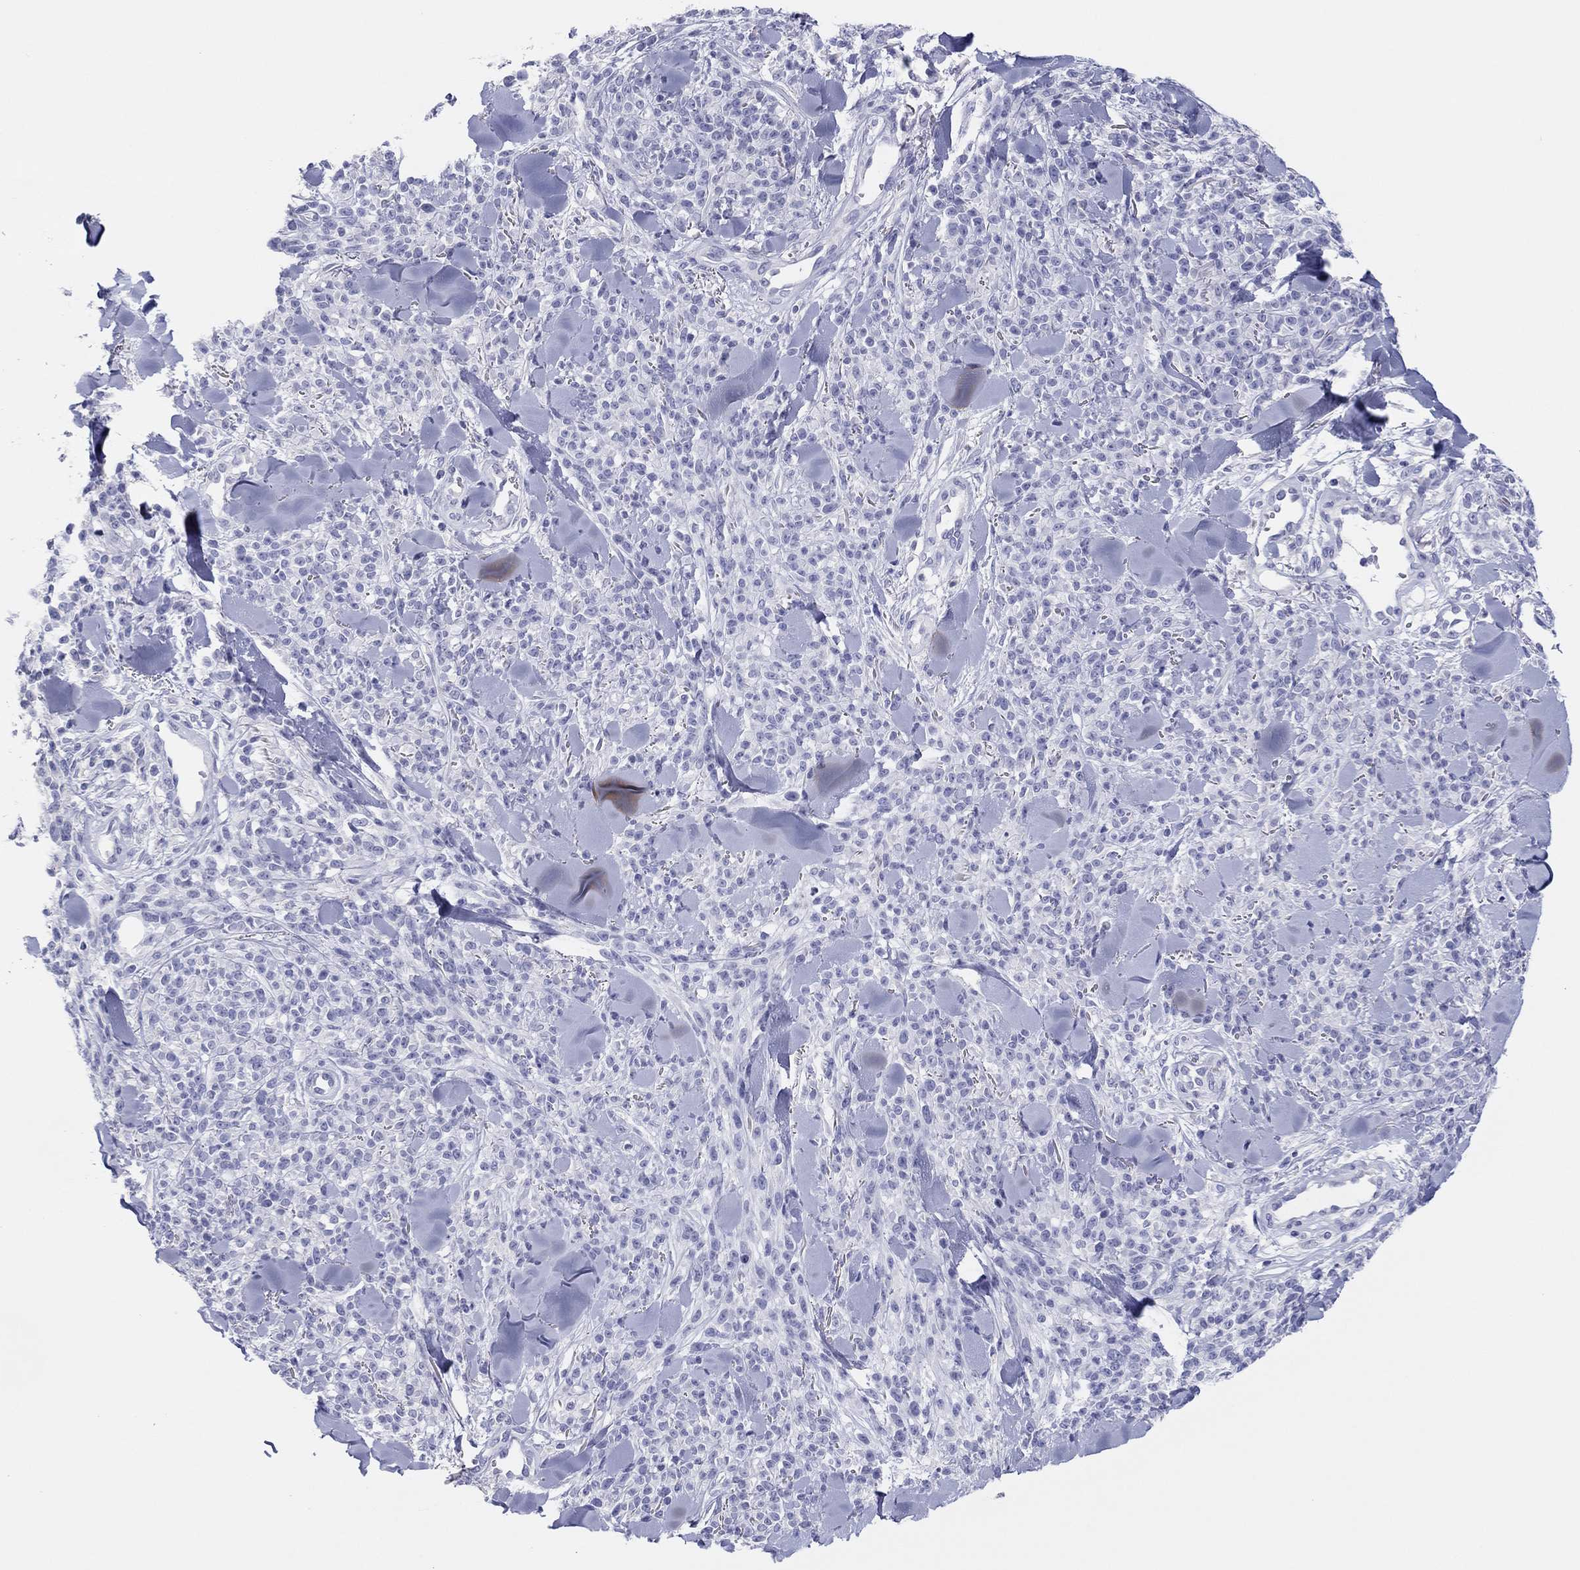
{"staining": {"intensity": "negative", "quantity": "none", "location": "none"}, "tissue": "melanoma", "cell_type": "Tumor cells", "image_type": "cancer", "snomed": [{"axis": "morphology", "description": "Malignant melanoma, NOS"}, {"axis": "topography", "description": "Skin"}, {"axis": "topography", "description": "Skin of trunk"}], "caption": "An image of human melanoma is negative for staining in tumor cells.", "gene": "ERICH3", "patient": {"sex": "male", "age": 74}}